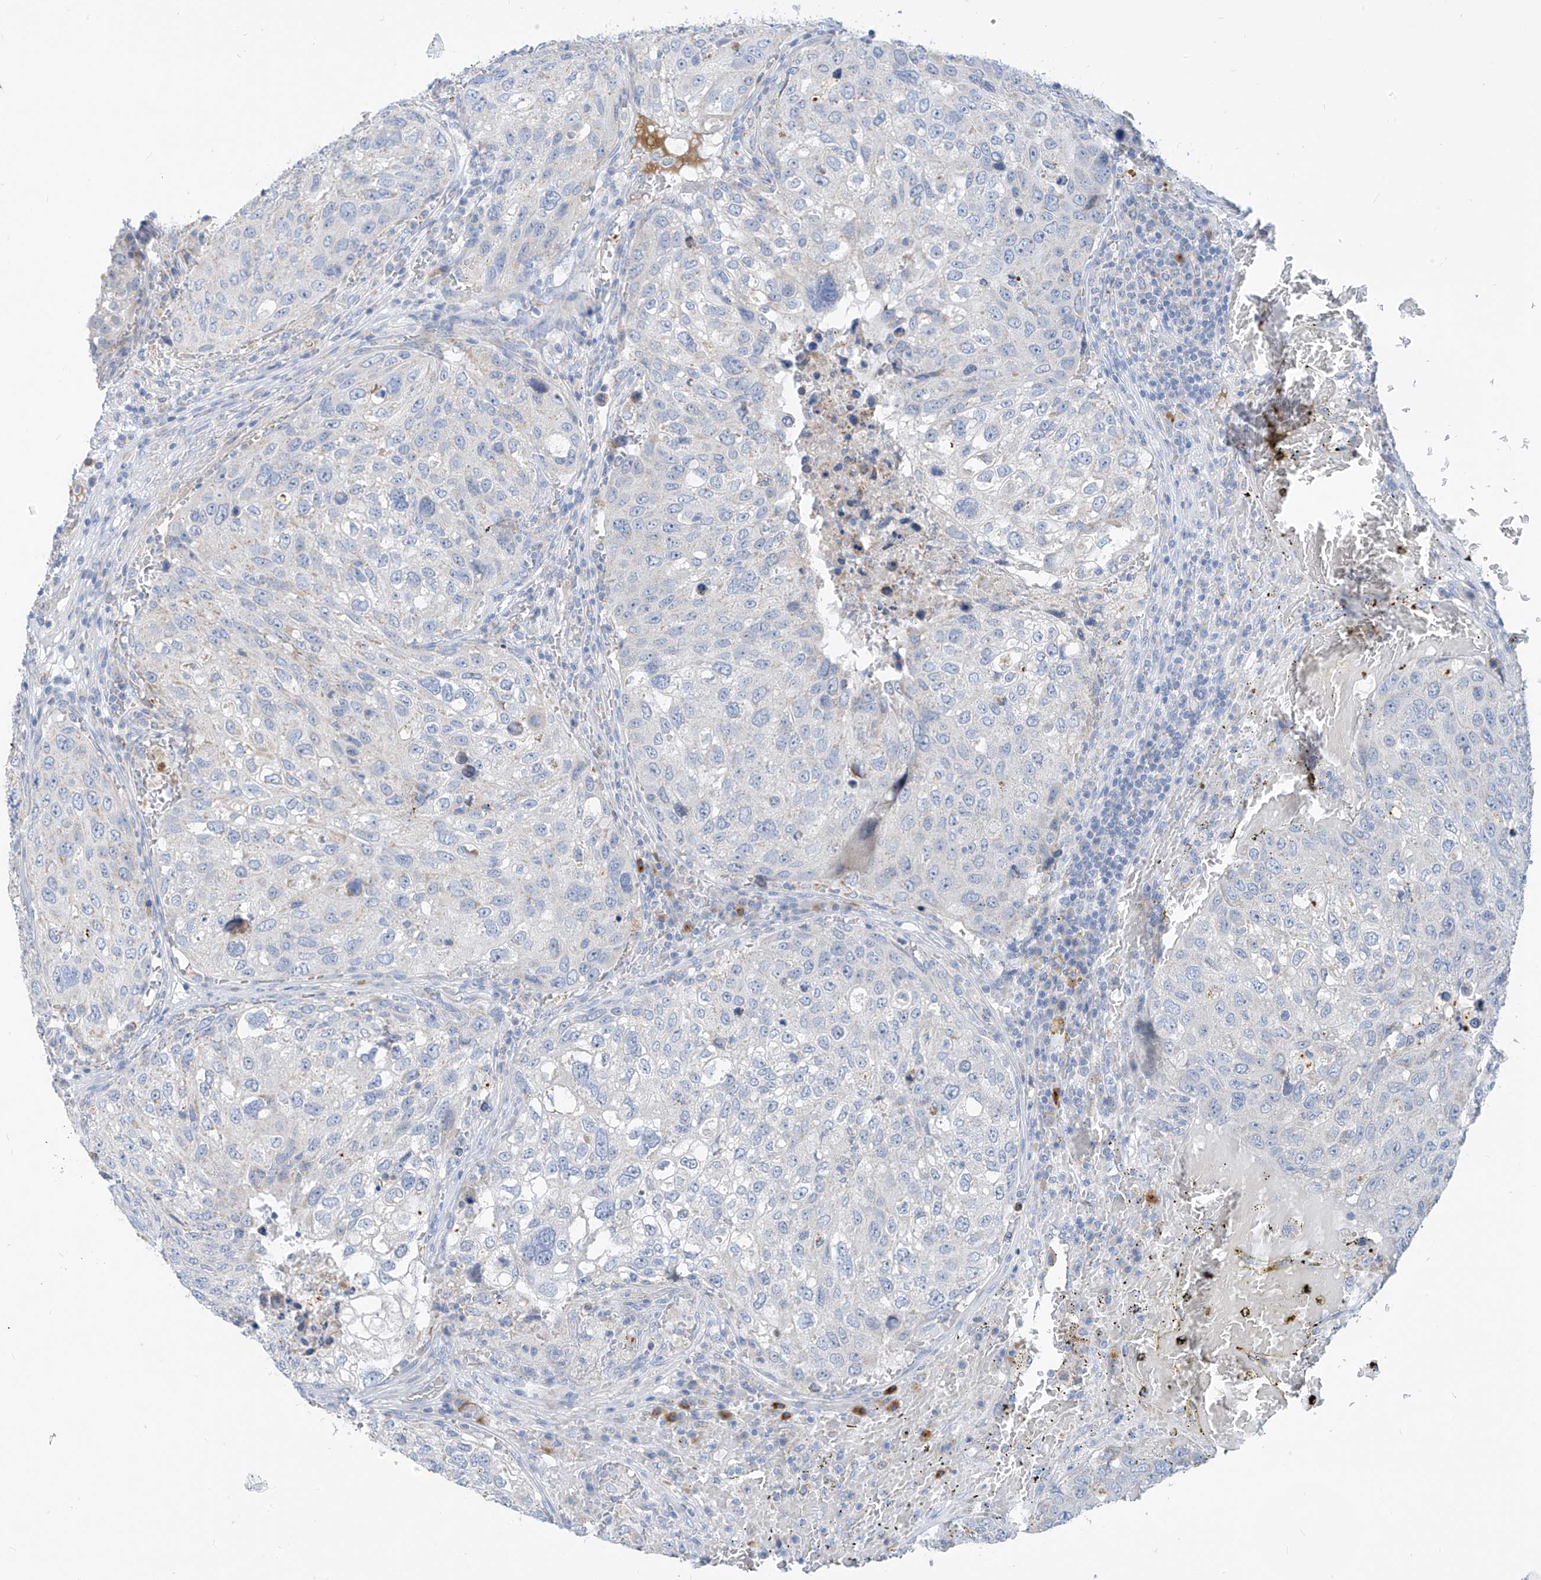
{"staining": {"intensity": "negative", "quantity": "none", "location": "none"}, "tissue": "urothelial cancer", "cell_type": "Tumor cells", "image_type": "cancer", "snomed": [{"axis": "morphology", "description": "Urothelial carcinoma, High grade"}, {"axis": "topography", "description": "Lymph node"}, {"axis": "topography", "description": "Urinary bladder"}], "caption": "Immunohistochemistry image of urothelial cancer stained for a protein (brown), which displays no staining in tumor cells.", "gene": "ZNF404", "patient": {"sex": "male", "age": 51}}